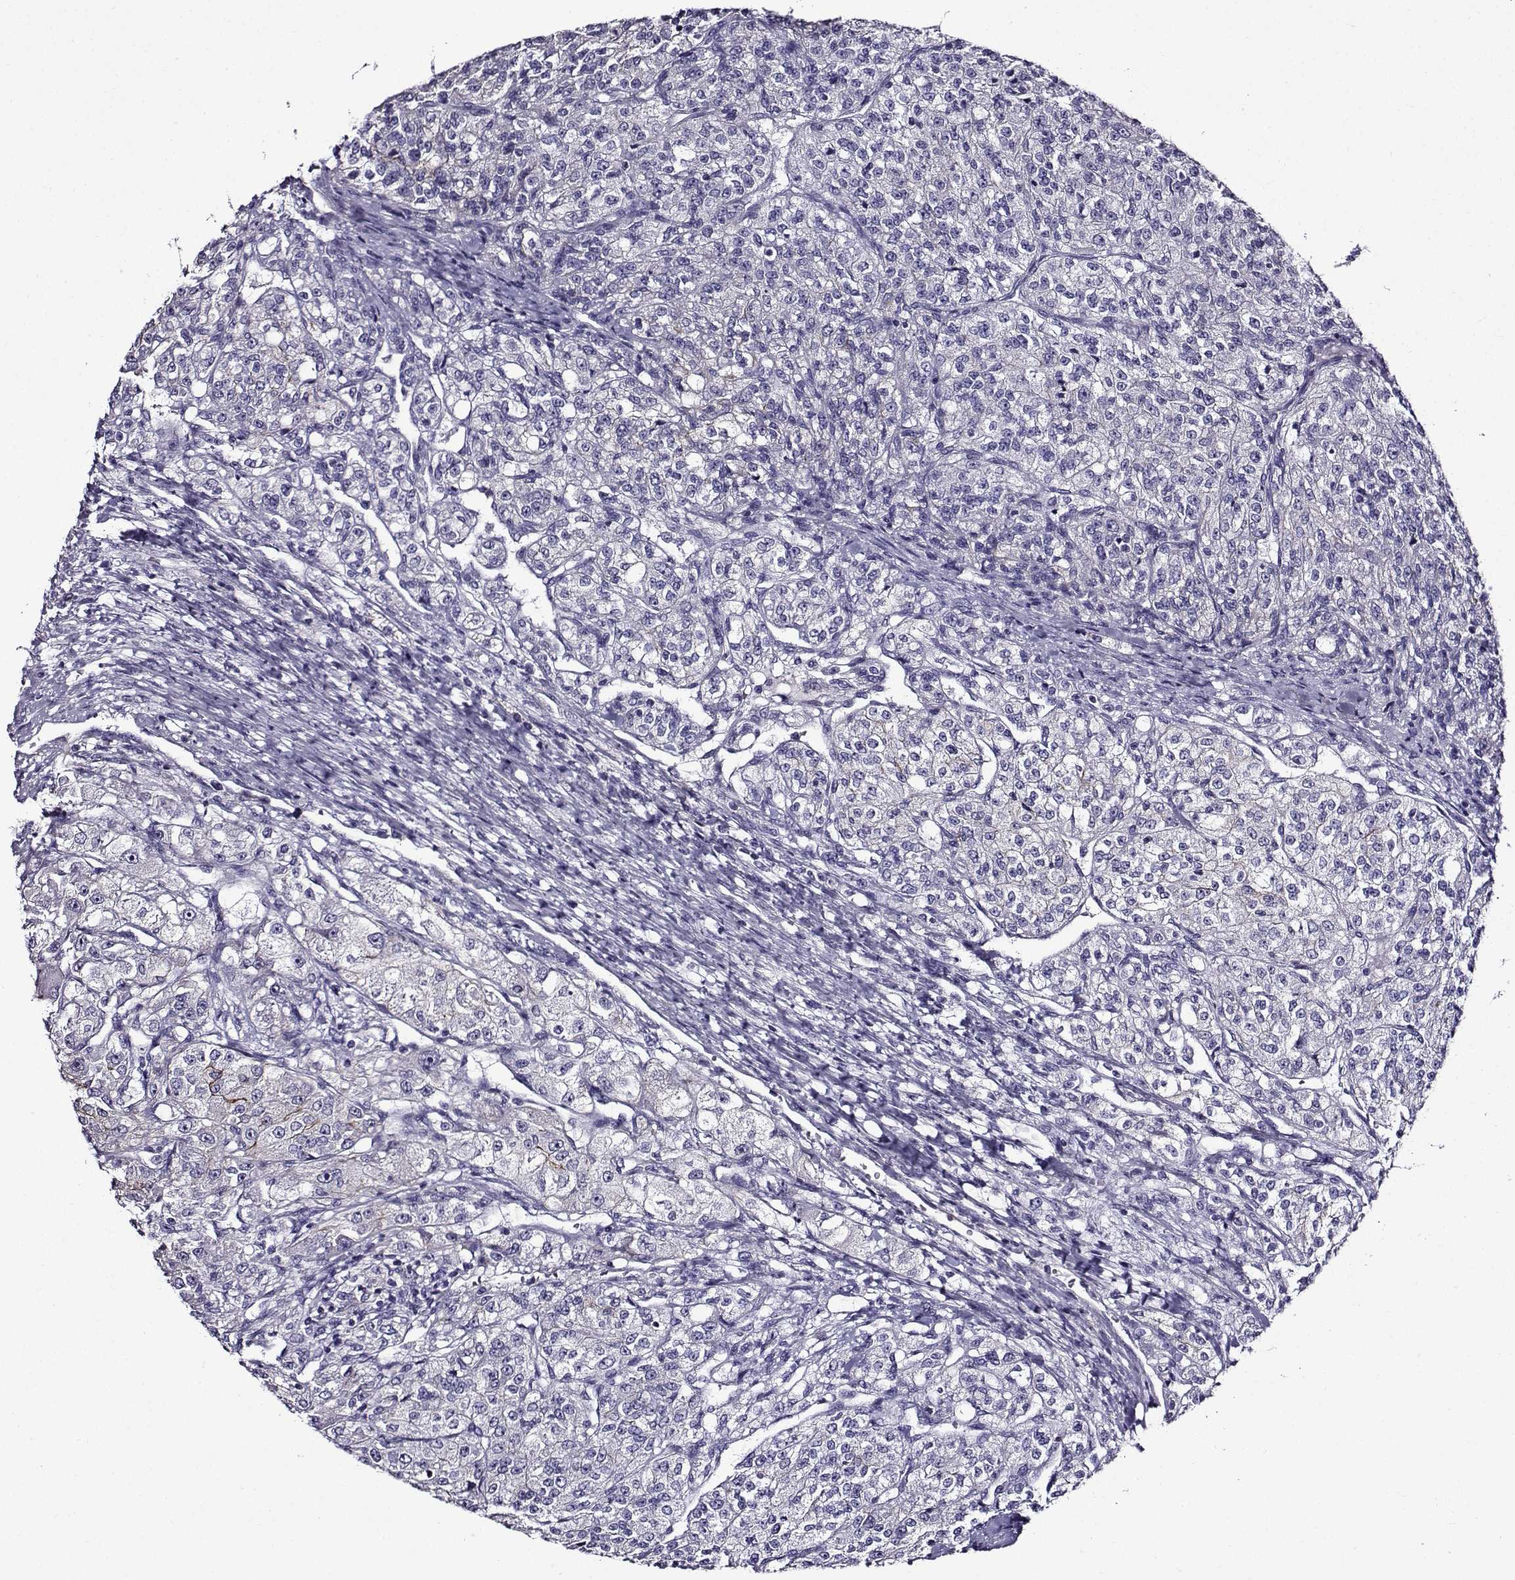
{"staining": {"intensity": "negative", "quantity": "none", "location": "none"}, "tissue": "renal cancer", "cell_type": "Tumor cells", "image_type": "cancer", "snomed": [{"axis": "morphology", "description": "Adenocarcinoma, NOS"}, {"axis": "topography", "description": "Kidney"}], "caption": "Immunohistochemistry of renal cancer (adenocarcinoma) reveals no positivity in tumor cells.", "gene": "TMEM266", "patient": {"sex": "female", "age": 63}}